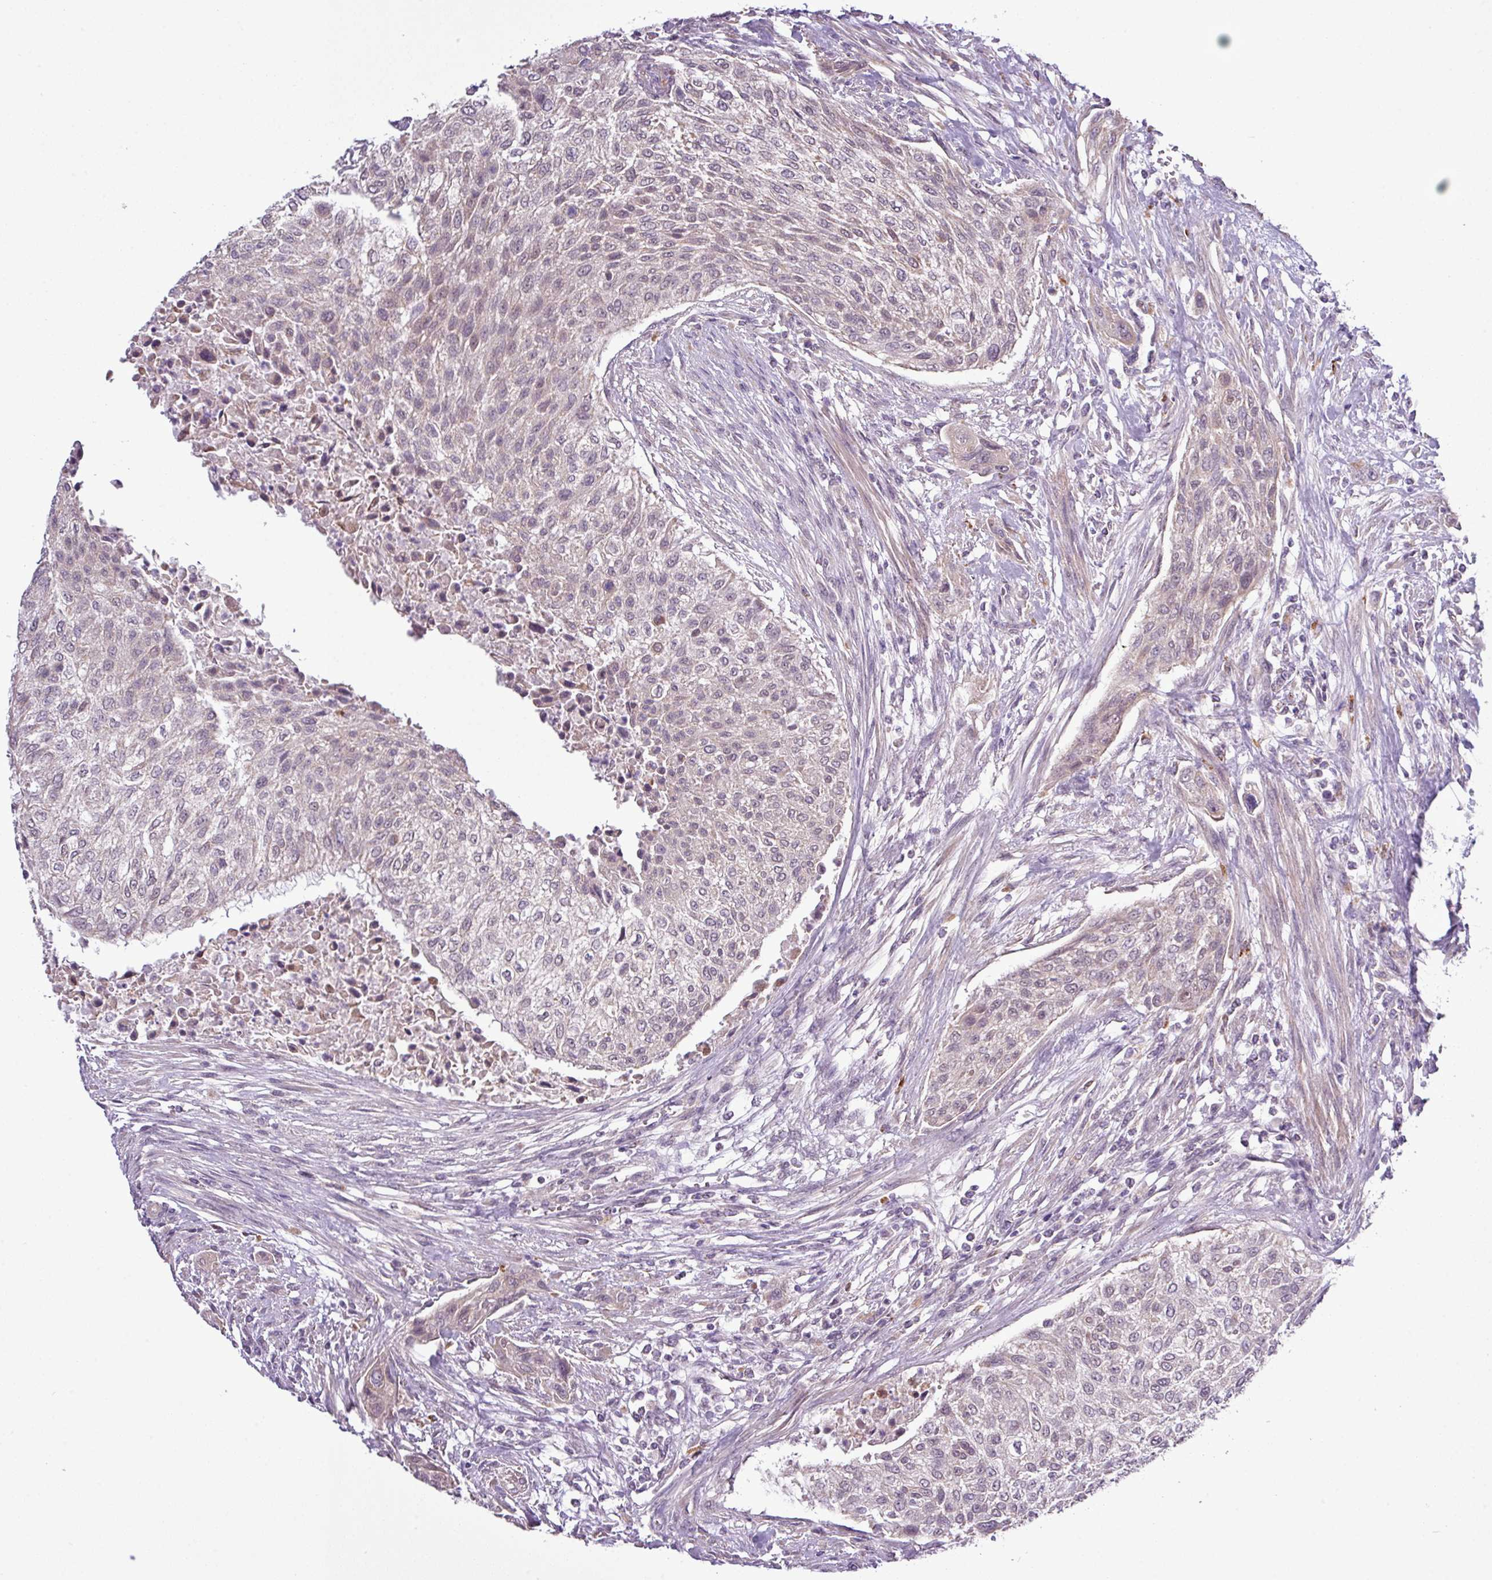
{"staining": {"intensity": "weak", "quantity": "25%-75%", "location": "cytoplasmic/membranous,nuclear"}, "tissue": "urothelial cancer", "cell_type": "Tumor cells", "image_type": "cancer", "snomed": [{"axis": "morphology", "description": "Normal tissue, NOS"}, {"axis": "morphology", "description": "Urothelial carcinoma, NOS"}, {"axis": "topography", "description": "Urinary bladder"}, {"axis": "topography", "description": "Peripheral nerve tissue"}], "caption": "There is low levels of weak cytoplasmic/membranous and nuclear positivity in tumor cells of urothelial cancer, as demonstrated by immunohistochemical staining (brown color).", "gene": "ZNF217", "patient": {"sex": "male", "age": 35}}